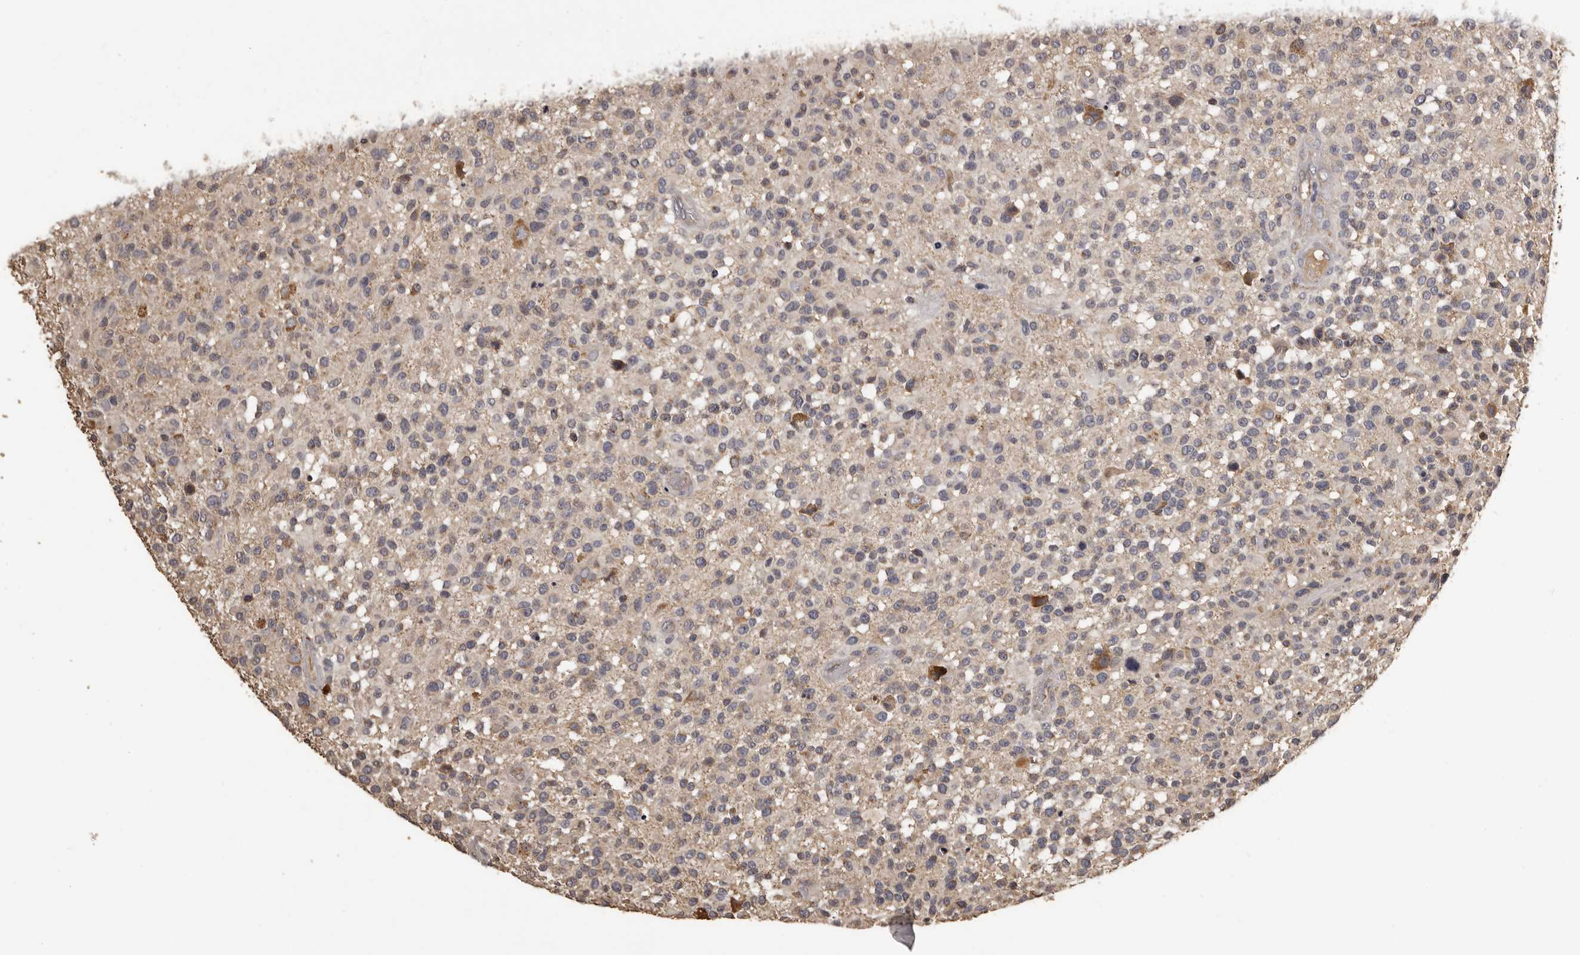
{"staining": {"intensity": "moderate", "quantity": "<25%", "location": "cytoplasmic/membranous"}, "tissue": "glioma", "cell_type": "Tumor cells", "image_type": "cancer", "snomed": [{"axis": "morphology", "description": "Glioma, malignant, High grade"}, {"axis": "morphology", "description": "Glioblastoma, NOS"}, {"axis": "topography", "description": "Brain"}], "caption": "The image reveals staining of high-grade glioma (malignant), revealing moderate cytoplasmic/membranous protein staining (brown color) within tumor cells.", "gene": "MGAT5", "patient": {"sex": "male", "age": 60}}